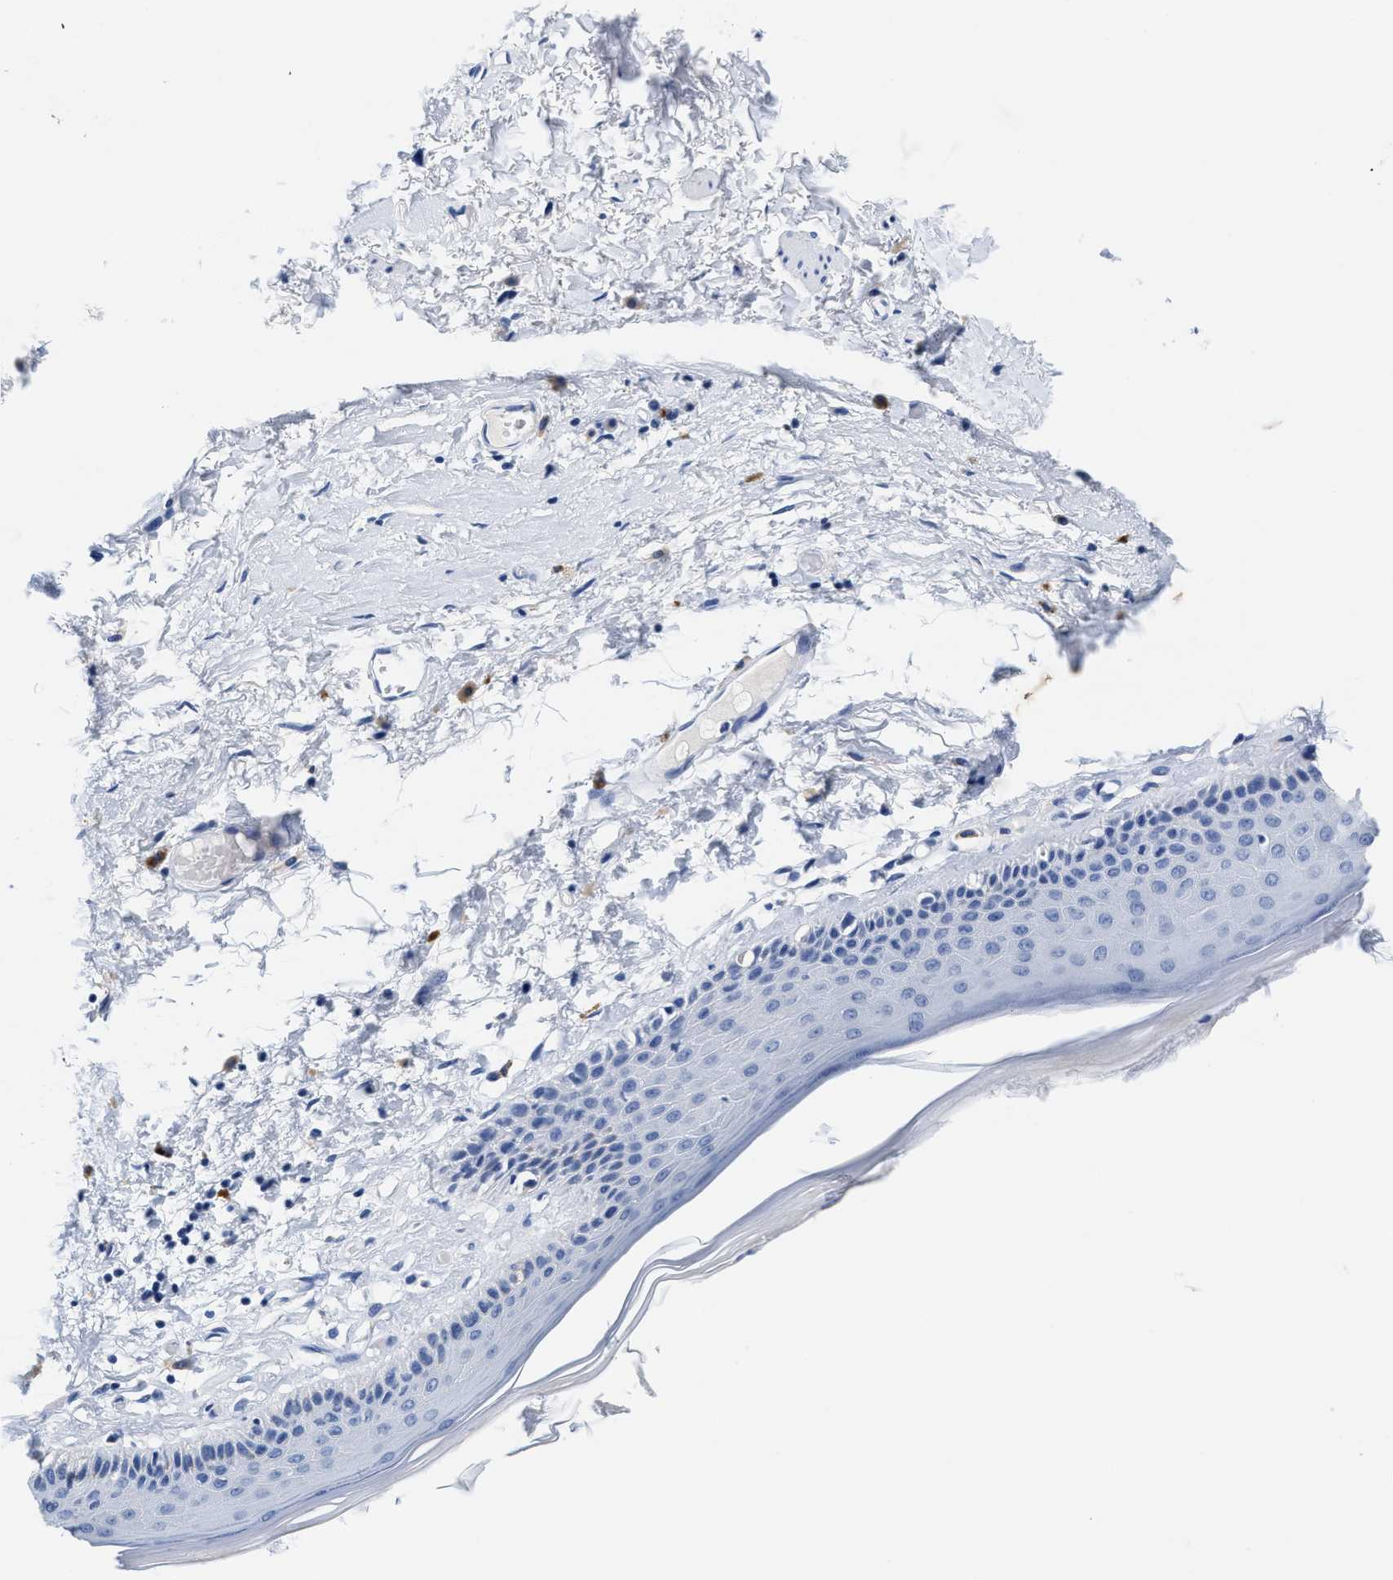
{"staining": {"intensity": "negative", "quantity": "none", "location": "none"}, "tissue": "skin", "cell_type": "Epidermal cells", "image_type": "normal", "snomed": [{"axis": "morphology", "description": "Normal tissue, NOS"}, {"axis": "topography", "description": "Vulva"}], "caption": "Protein analysis of unremarkable skin displays no significant expression in epidermal cells.", "gene": "TTC3", "patient": {"sex": "female", "age": 73}}